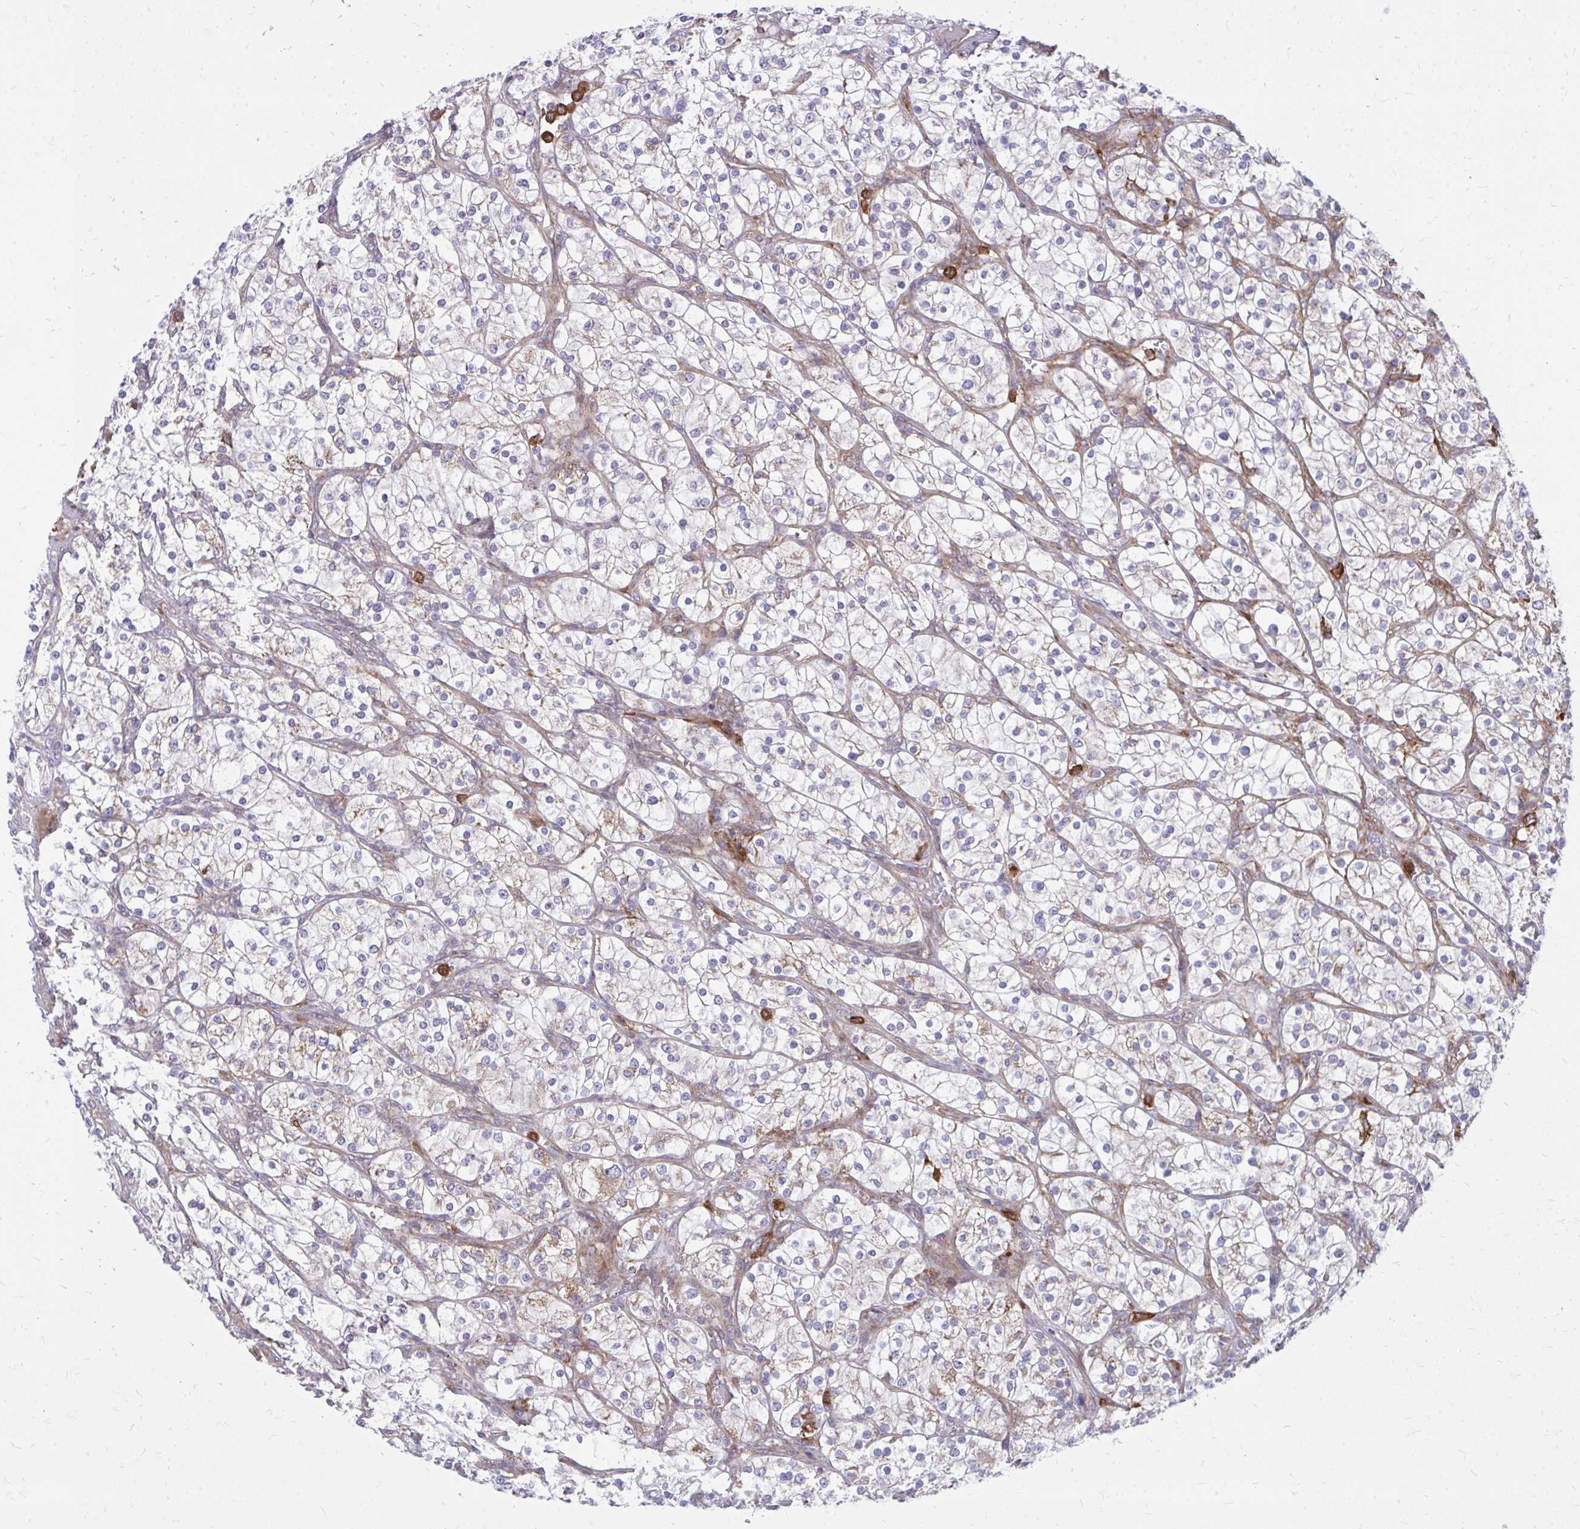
{"staining": {"intensity": "negative", "quantity": "none", "location": "none"}, "tissue": "renal cancer", "cell_type": "Tumor cells", "image_type": "cancer", "snomed": [{"axis": "morphology", "description": "Adenocarcinoma, NOS"}, {"axis": "topography", "description": "Kidney"}], "caption": "The photomicrograph displays no significant positivity in tumor cells of renal cancer (adenocarcinoma). Brightfield microscopy of immunohistochemistry stained with DAB (3,3'-diaminobenzidine) (brown) and hematoxylin (blue), captured at high magnification.", "gene": "ASAP1", "patient": {"sex": "male", "age": 80}}